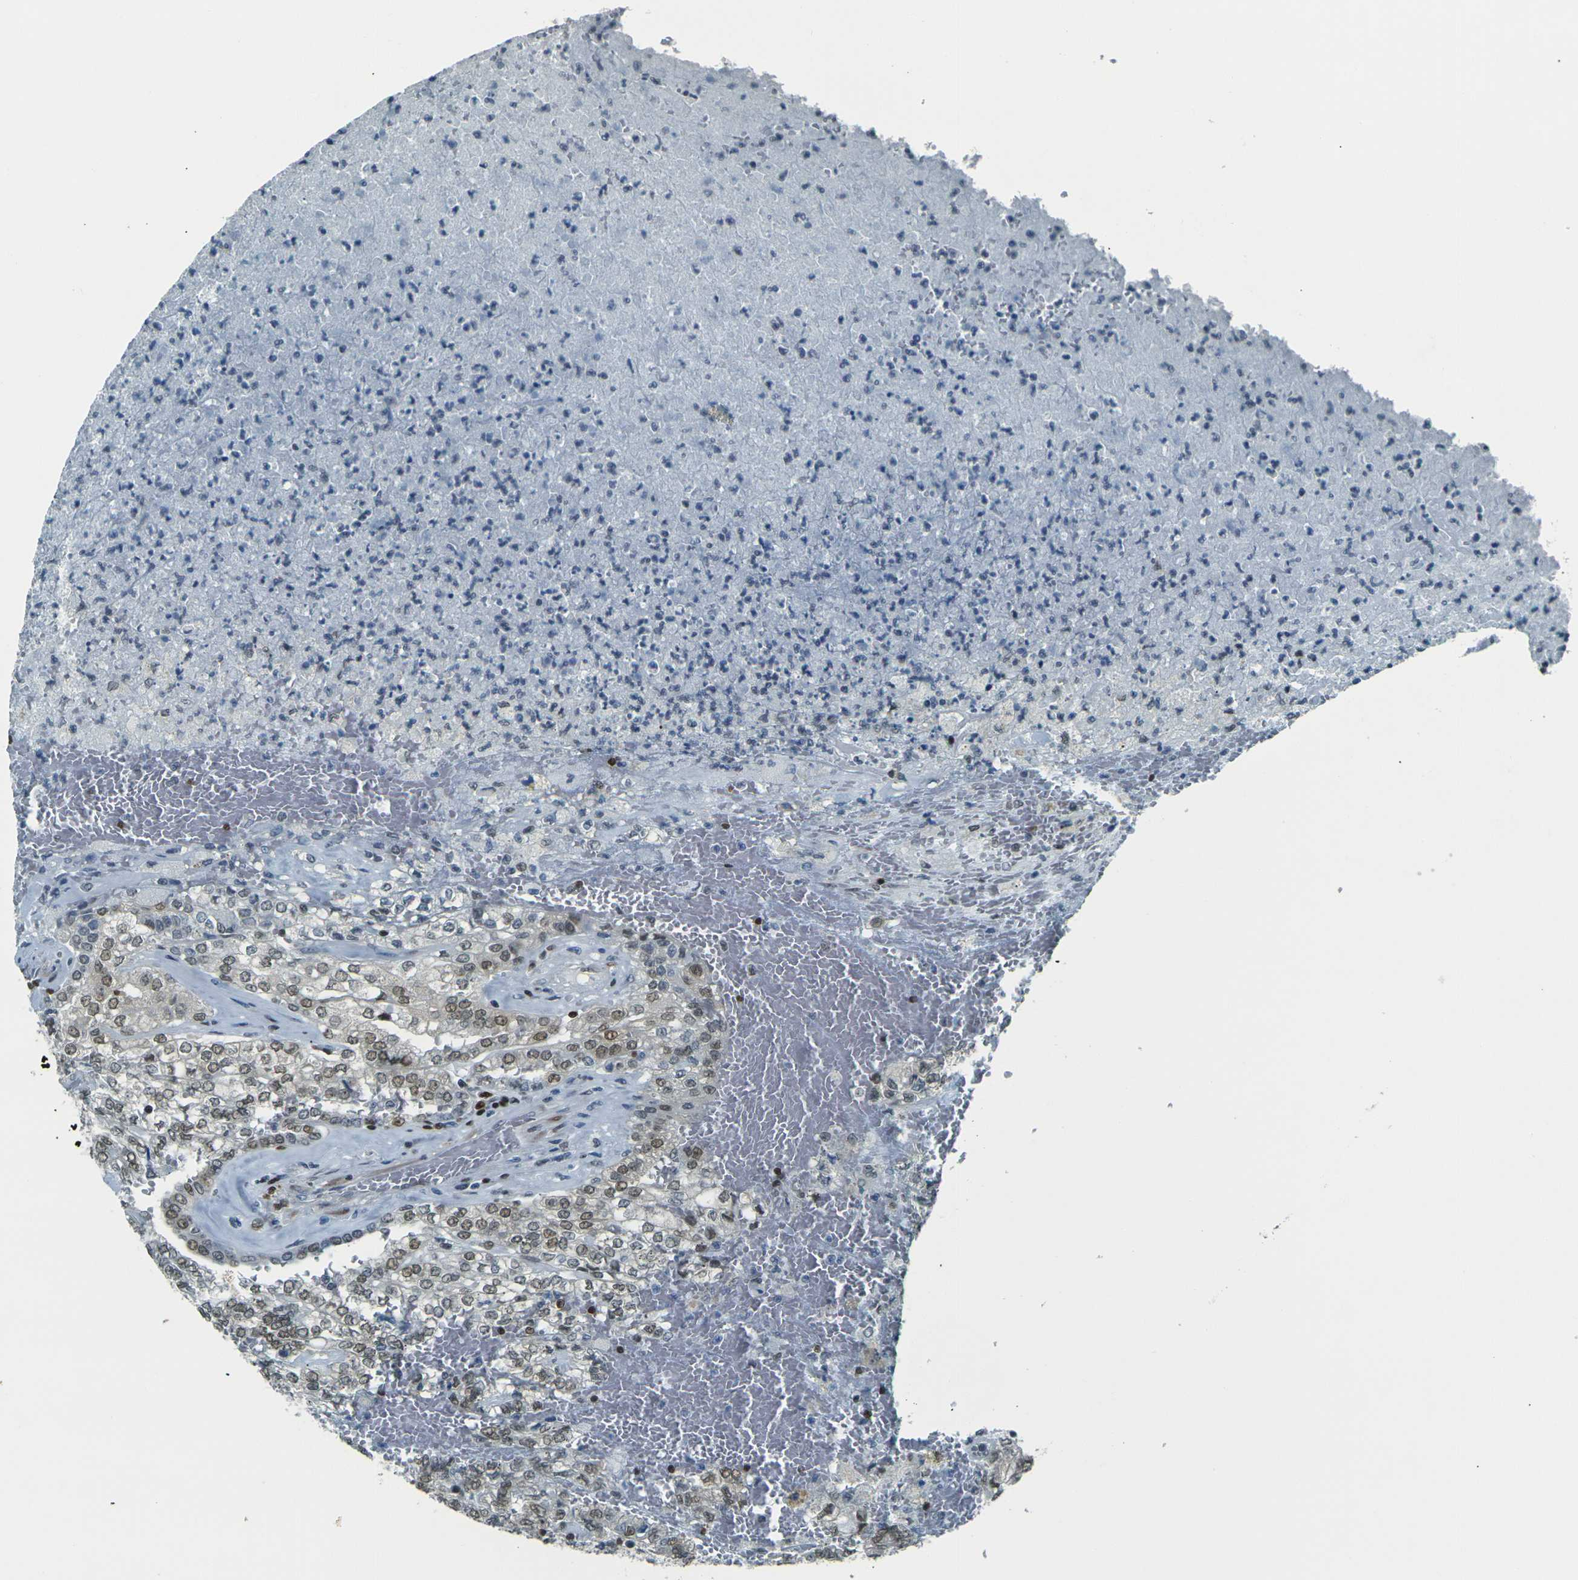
{"staining": {"intensity": "moderate", "quantity": "25%-75%", "location": "nuclear"}, "tissue": "renal cancer", "cell_type": "Tumor cells", "image_type": "cancer", "snomed": [{"axis": "morphology", "description": "Inflammation, NOS"}, {"axis": "morphology", "description": "Adenocarcinoma, NOS"}, {"axis": "topography", "description": "Kidney"}], "caption": "This is a photomicrograph of immunohistochemistry staining of adenocarcinoma (renal), which shows moderate positivity in the nuclear of tumor cells.", "gene": "NHEJ1", "patient": {"sex": "male", "age": 68}}